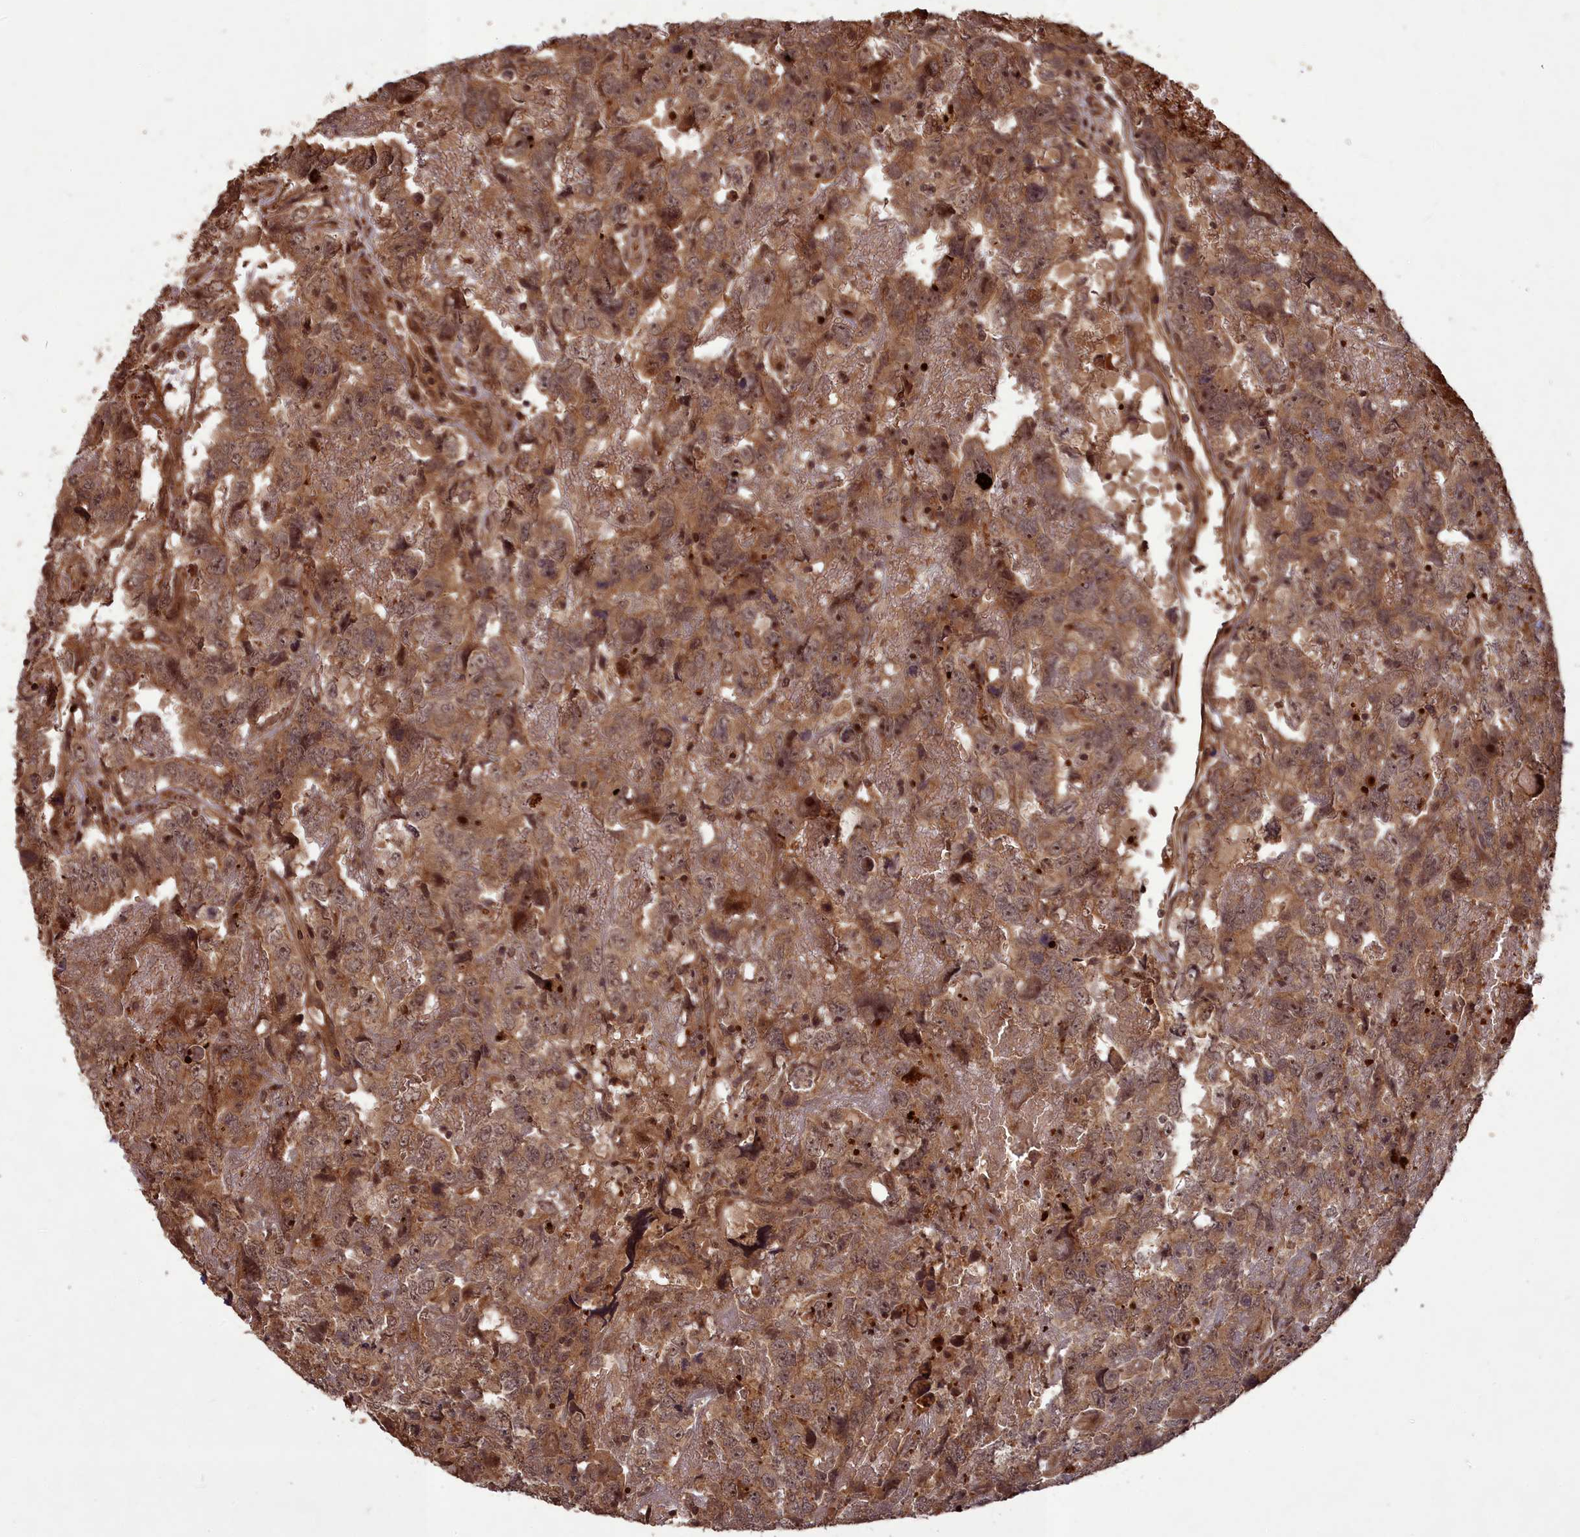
{"staining": {"intensity": "strong", "quantity": ">75%", "location": "cytoplasmic/membranous"}, "tissue": "testis cancer", "cell_type": "Tumor cells", "image_type": "cancer", "snomed": [{"axis": "morphology", "description": "Carcinoma, Embryonal, NOS"}, {"axis": "topography", "description": "Testis"}], "caption": "A brown stain labels strong cytoplasmic/membranous expression of a protein in human testis cancer (embryonal carcinoma) tumor cells.", "gene": "SRMS", "patient": {"sex": "male", "age": 45}}